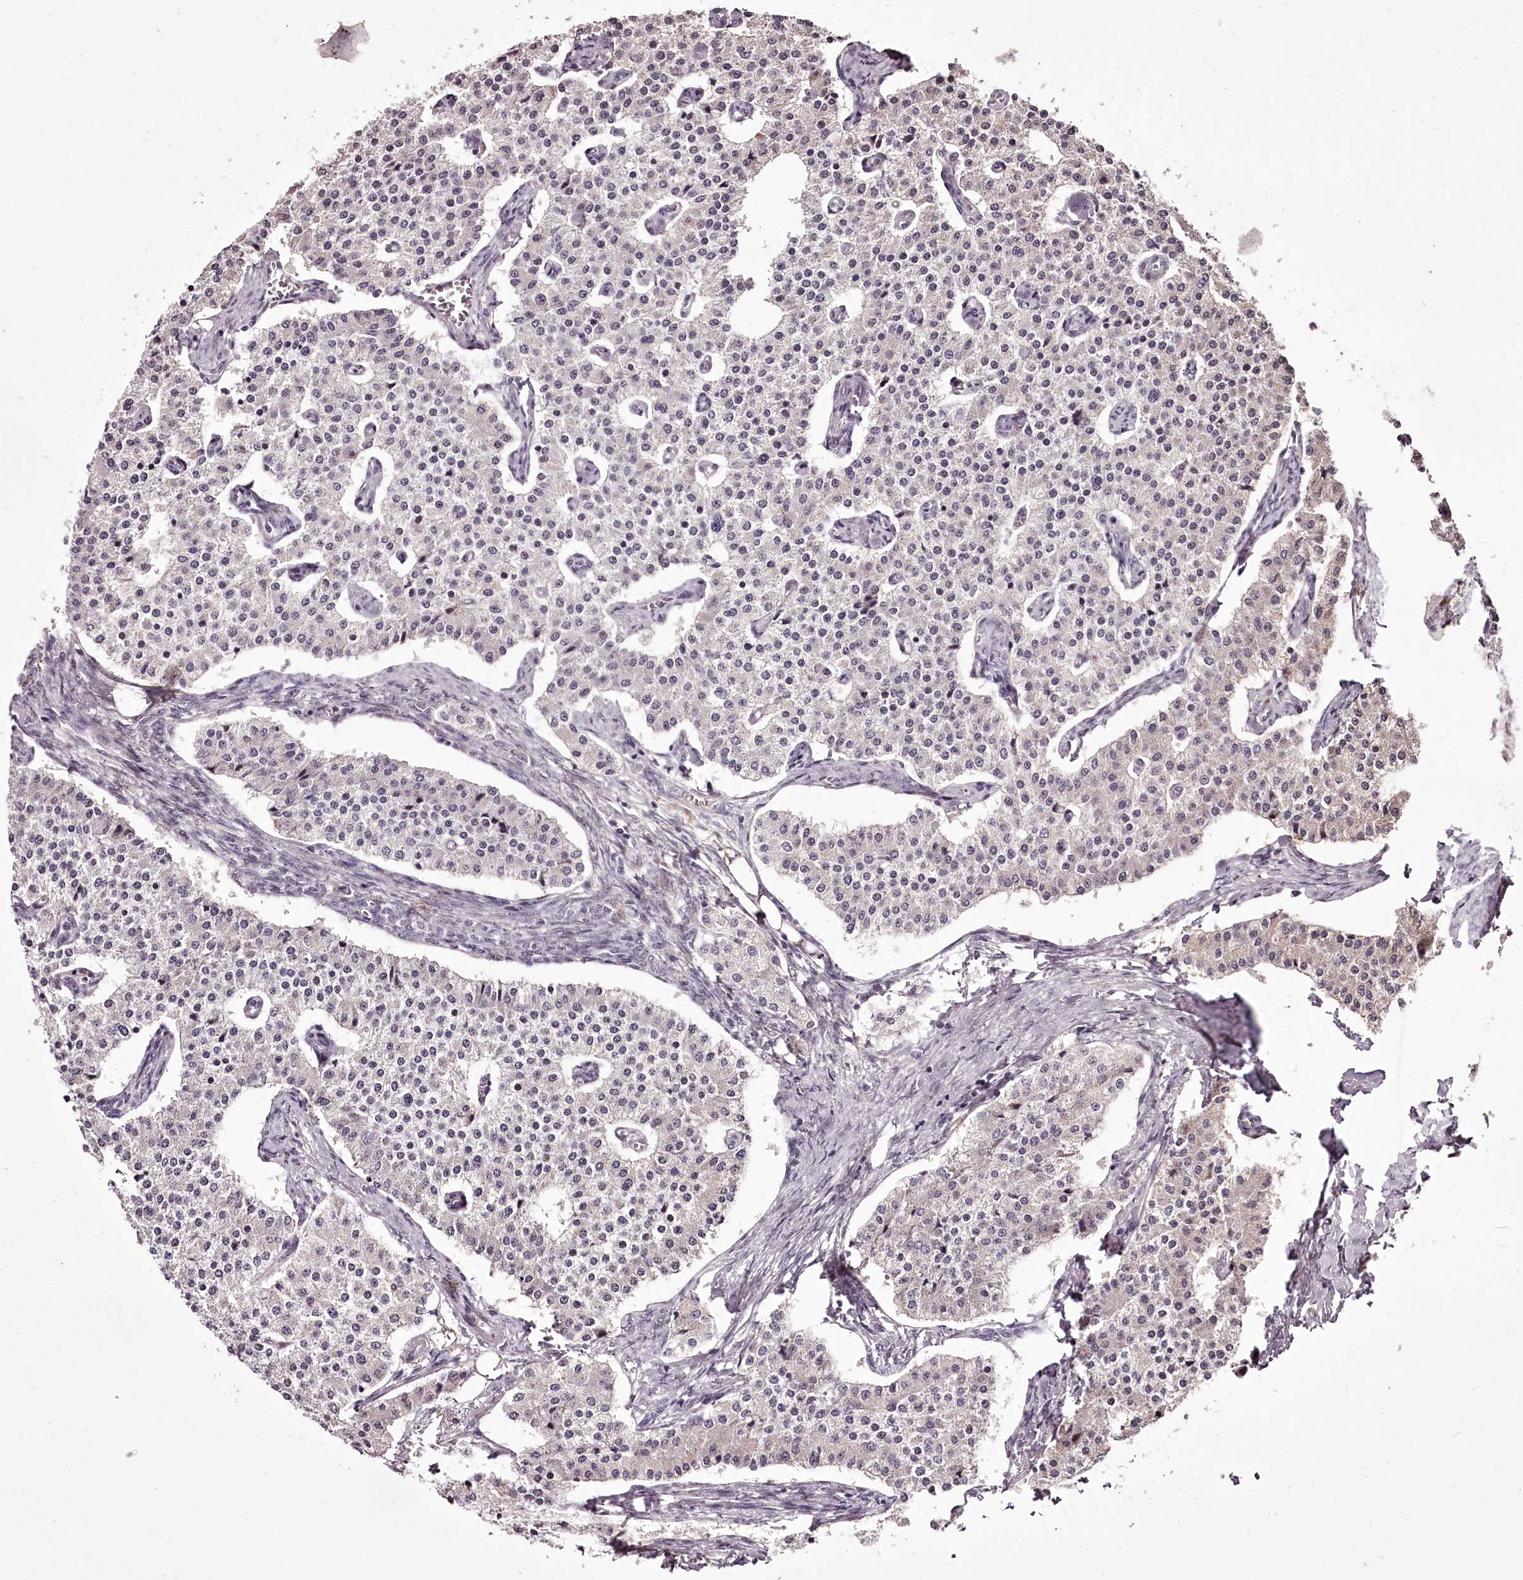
{"staining": {"intensity": "negative", "quantity": "none", "location": "none"}, "tissue": "carcinoid", "cell_type": "Tumor cells", "image_type": "cancer", "snomed": [{"axis": "morphology", "description": "Carcinoid, malignant, NOS"}, {"axis": "topography", "description": "Colon"}], "caption": "This is an immunohistochemistry (IHC) histopathology image of human carcinoid. There is no staining in tumor cells.", "gene": "ADRA1D", "patient": {"sex": "female", "age": 52}}